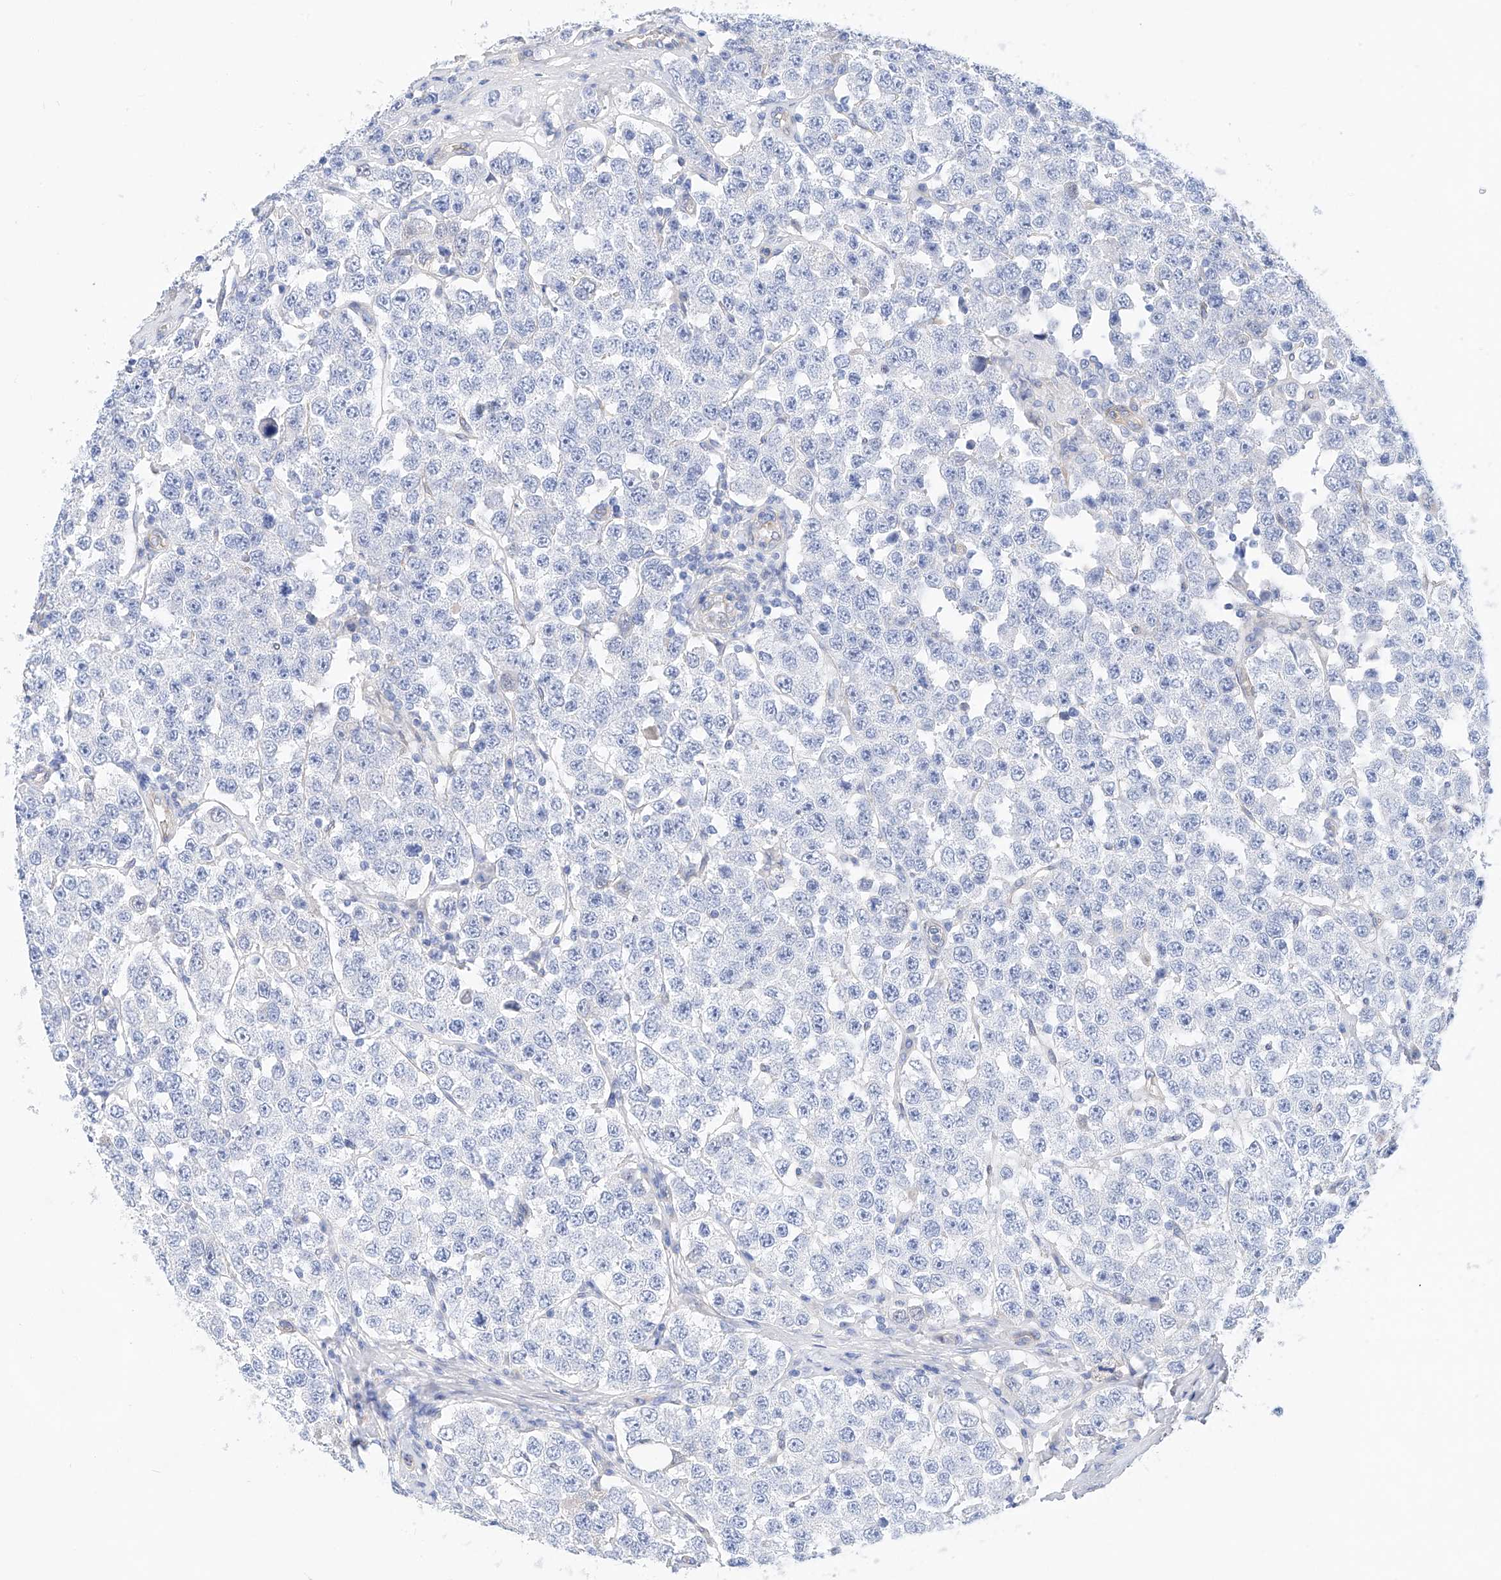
{"staining": {"intensity": "negative", "quantity": "none", "location": "none"}, "tissue": "testis cancer", "cell_type": "Tumor cells", "image_type": "cancer", "snomed": [{"axis": "morphology", "description": "Seminoma, NOS"}, {"axis": "topography", "description": "Testis"}], "caption": "The micrograph demonstrates no significant positivity in tumor cells of testis cancer (seminoma).", "gene": "SBSPON", "patient": {"sex": "male", "age": 28}}